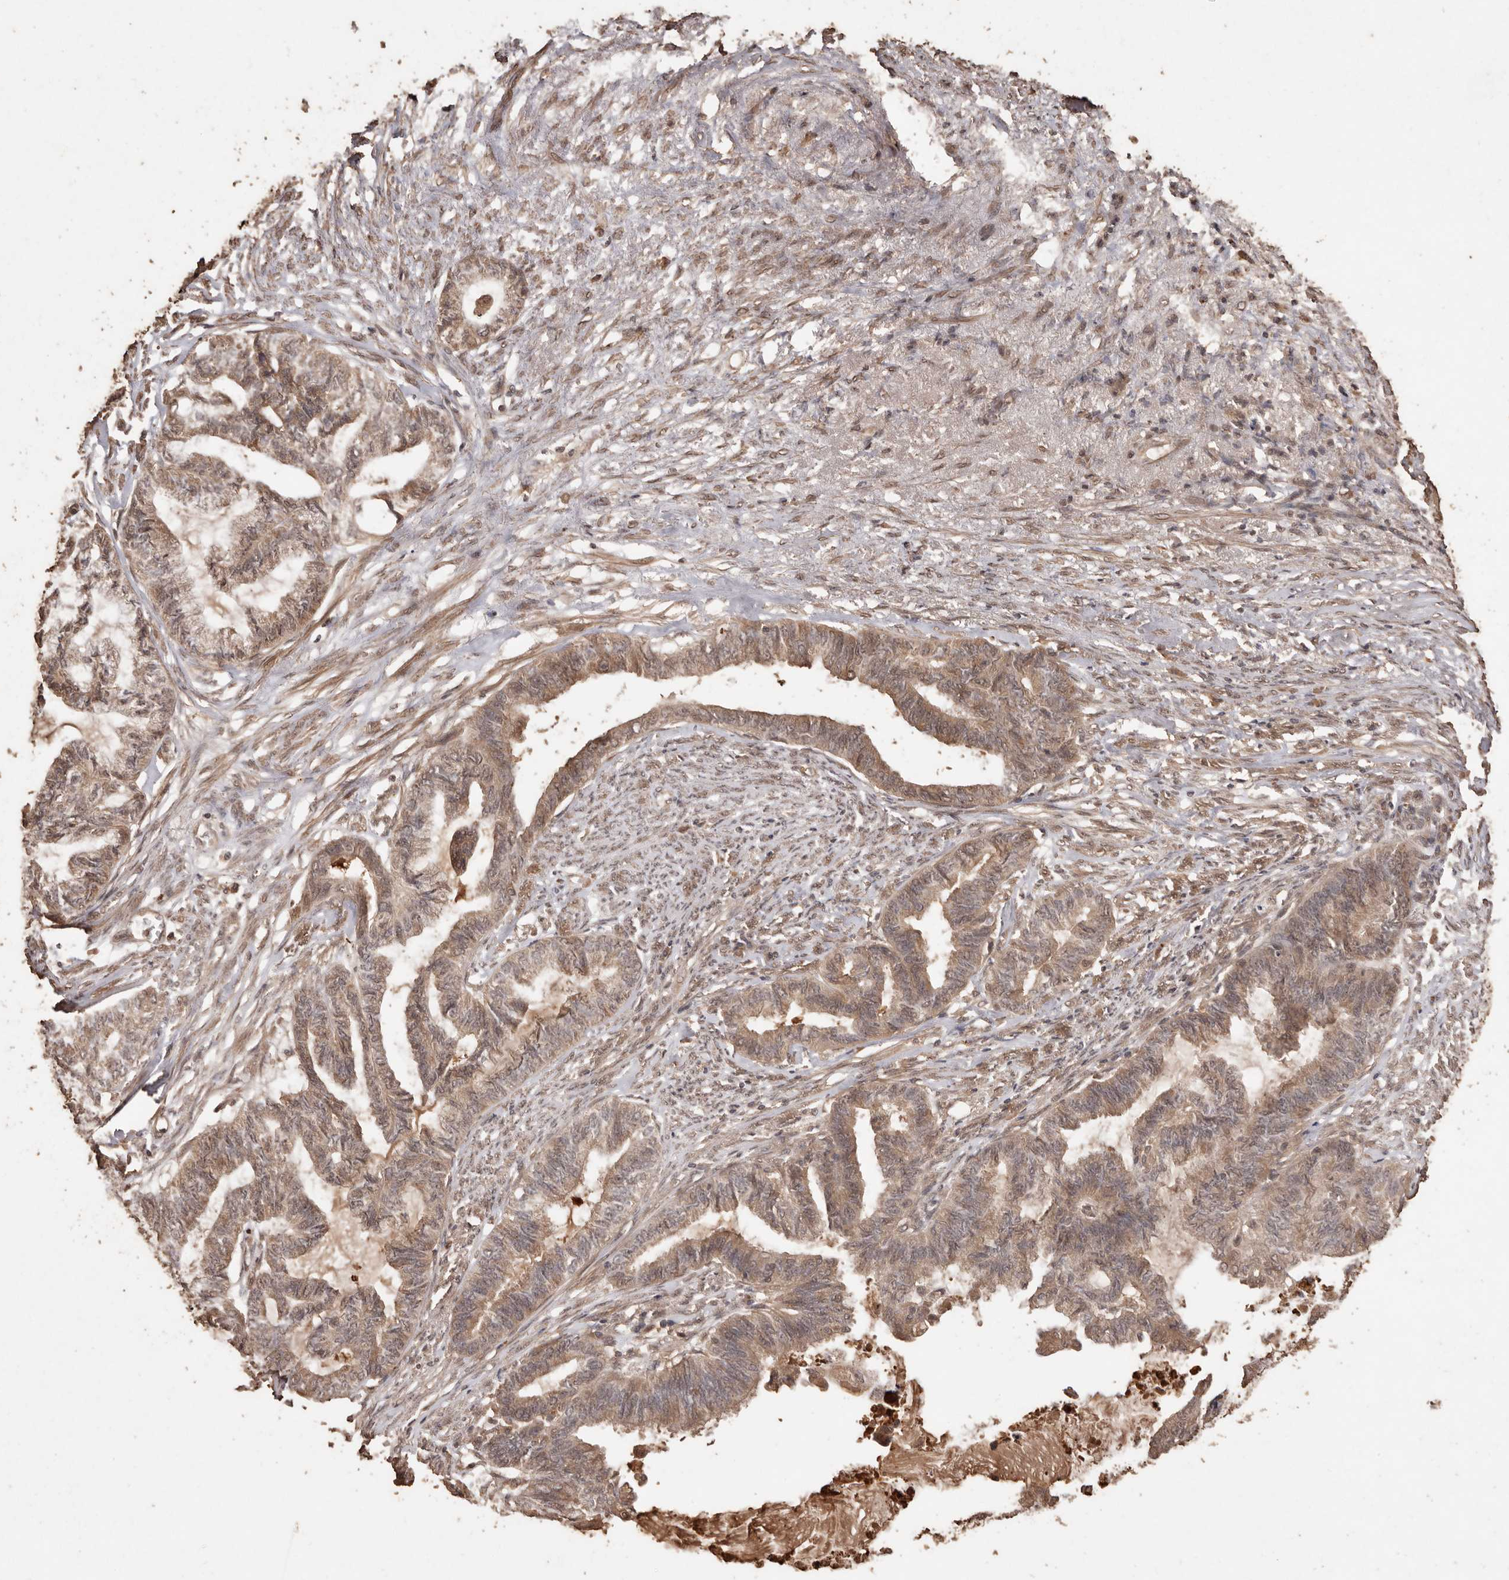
{"staining": {"intensity": "moderate", "quantity": ">75%", "location": "cytoplasmic/membranous"}, "tissue": "endometrial cancer", "cell_type": "Tumor cells", "image_type": "cancer", "snomed": [{"axis": "morphology", "description": "Adenocarcinoma, NOS"}, {"axis": "topography", "description": "Endometrium"}], "caption": "An IHC histopathology image of tumor tissue is shown. Protein staining in brown shows moderate cytoplasmic/membranous positivity in endometrial cancer (adenocarcinoma) within tumor cells. The staining is performed using DAB brown chromogen to label protein expression. The nuclei are counter-stained blue using hematoxylin.", "gene": "PKDCC", "patient": {"sex": "female", "age": 86}}